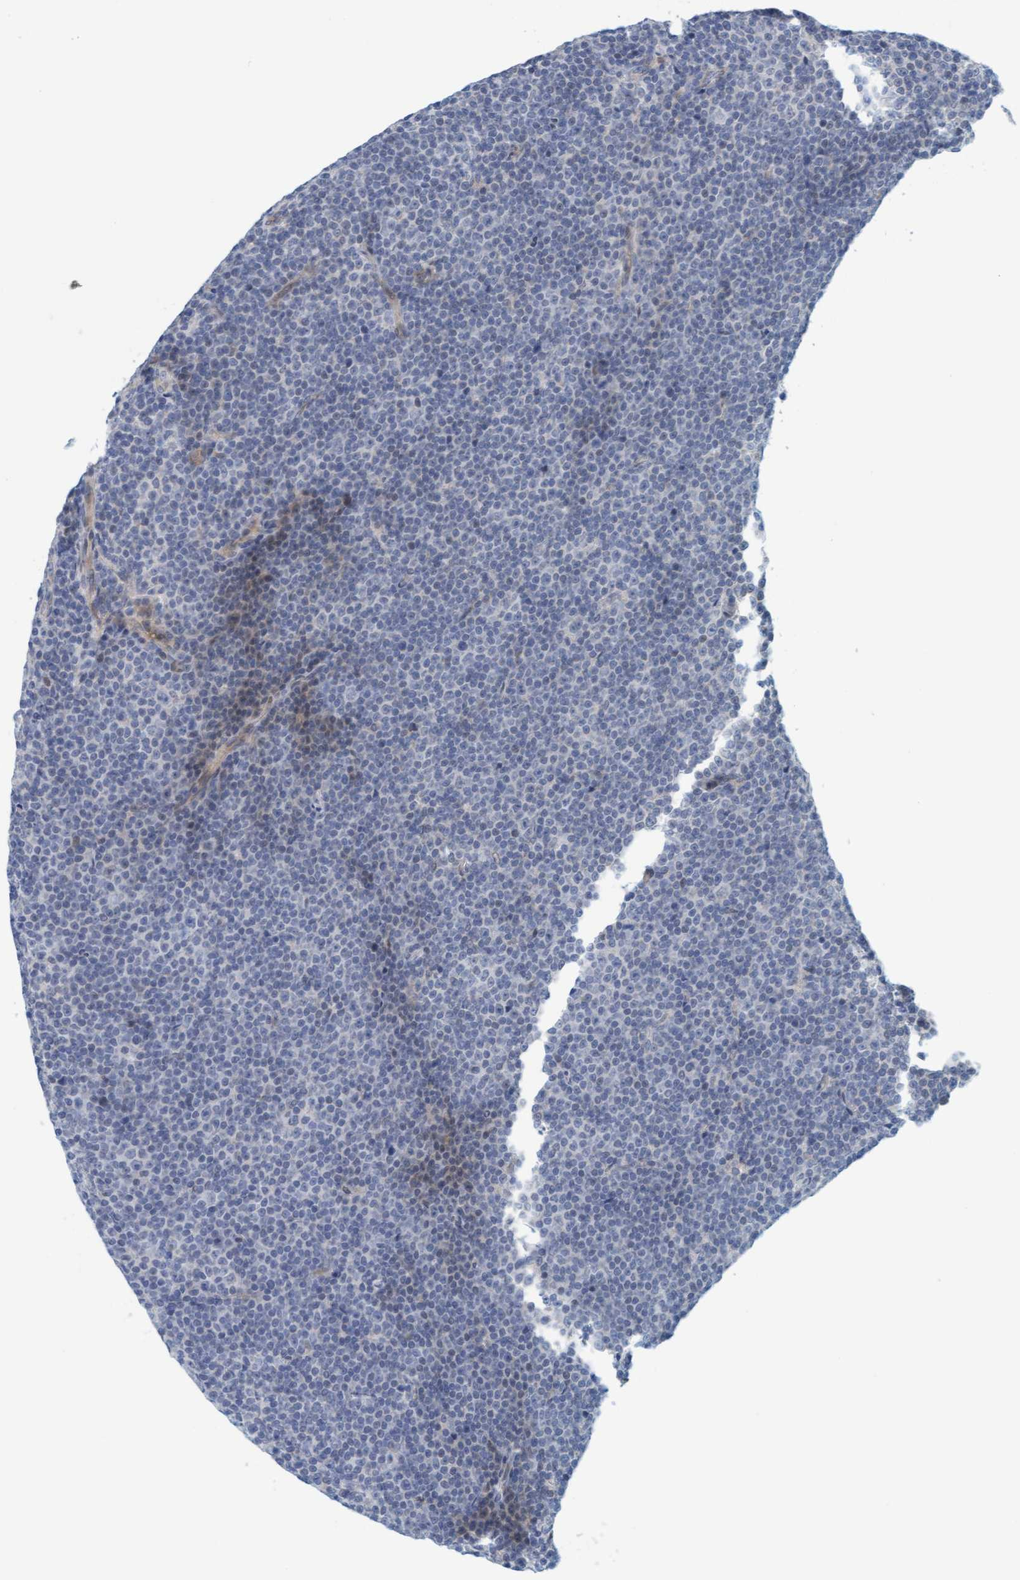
{"staining": {"intensity": "negative", "quantity": "none", "location": "none"}, "tissue": "lymphoma", "cell_type": "Tumor cells", "image_type": "cancer", "snomed": [{"axis": "morphology", "description": "Malignant lymphoma, non-Hodgkin's type, Low grade"}, {"axis": "topography", "description": "Lymph node"}], "caption": "IHC micrograph of neoplastic tissue: human low-grade malignant lymphoma, non-Hodgkin's type stained with DAB (3,3'-diaminobenzidine) reveals no significant protein positivity in tumor cells.", "gene": "ZC3H3", "patient": {"sex": "female", "age": 67}}